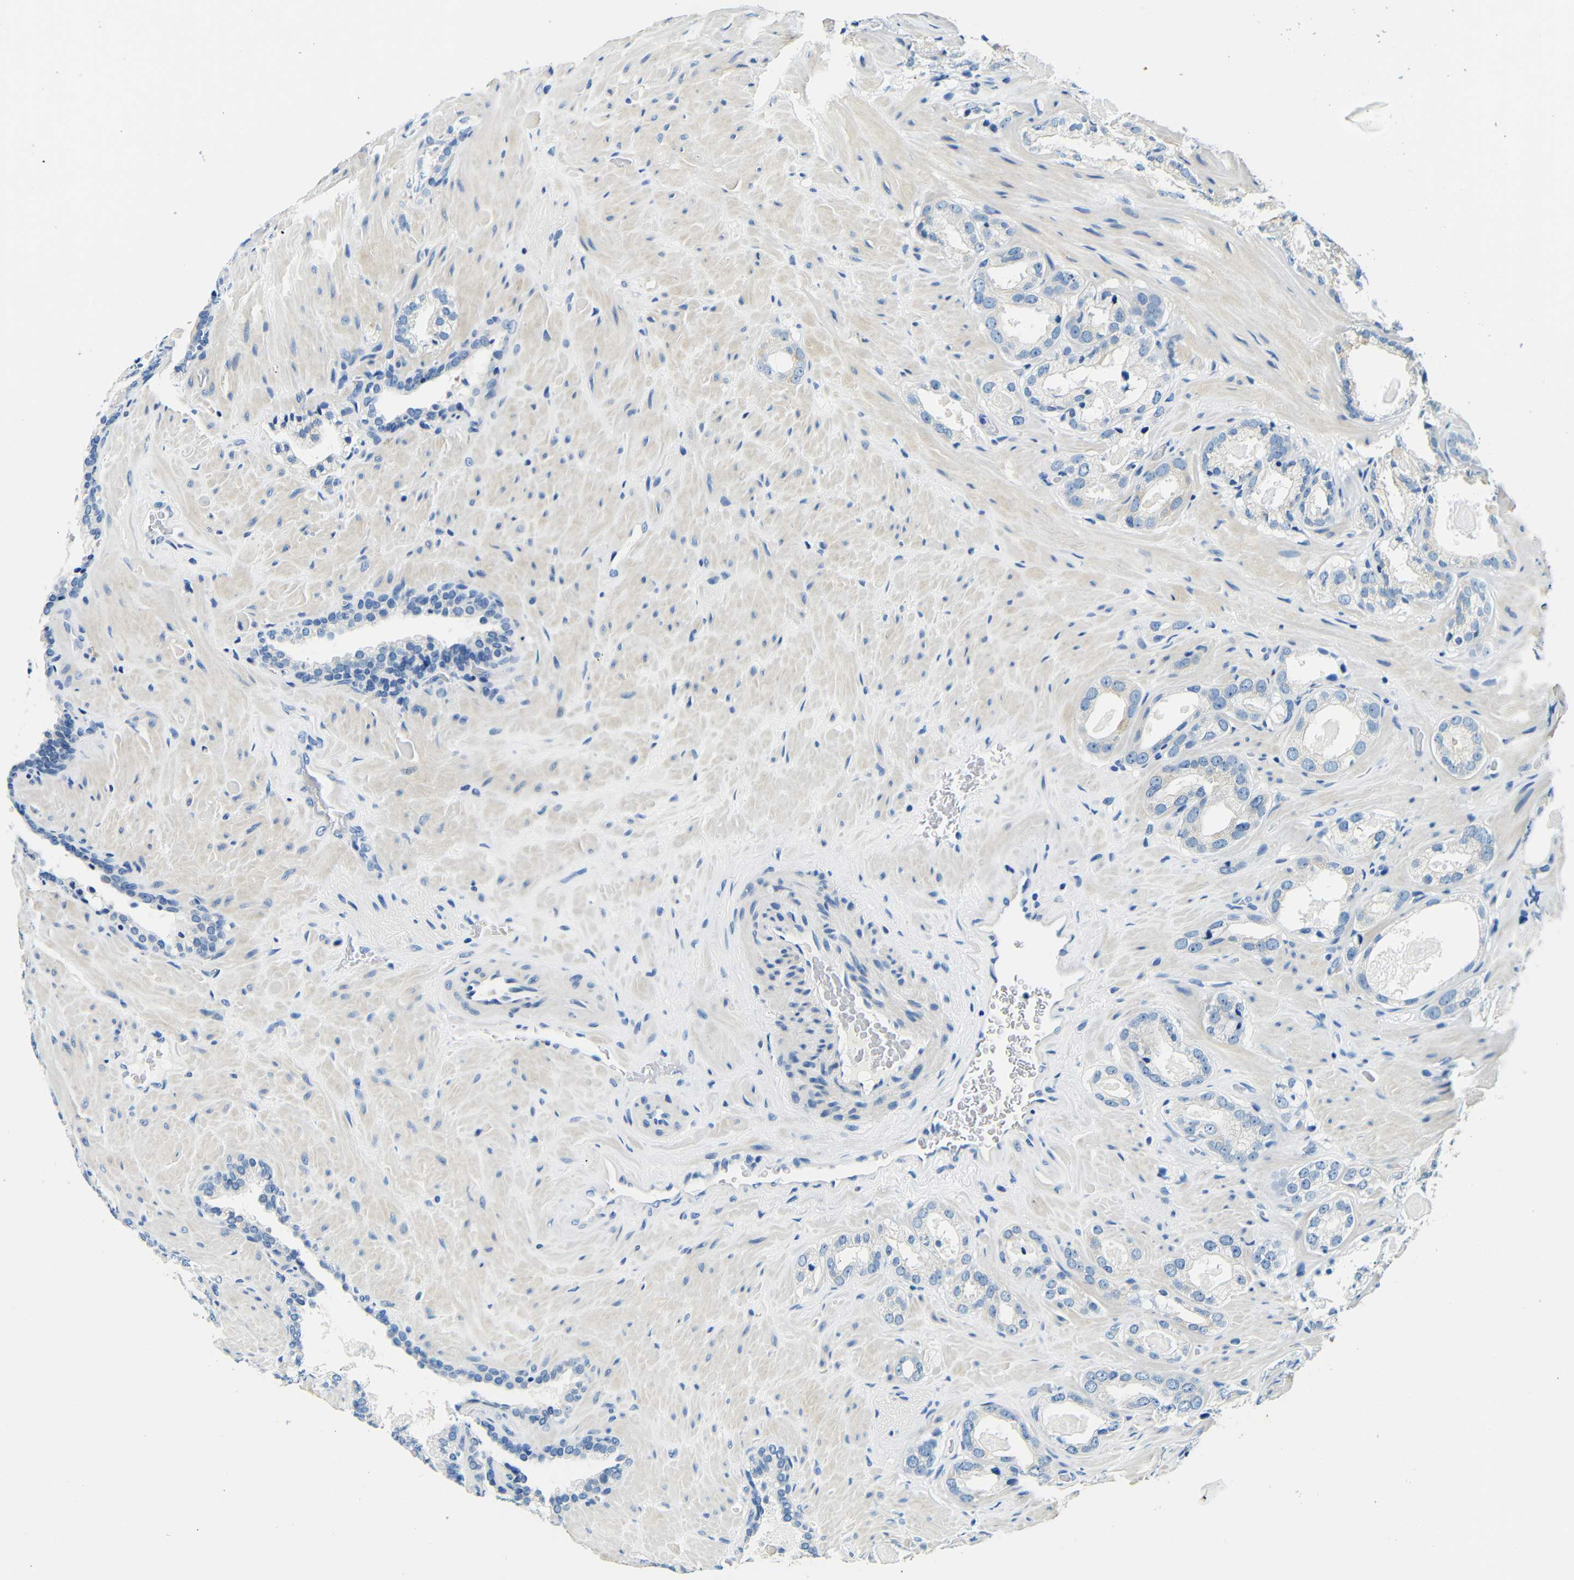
{"staining": {"intensity": "negative", "quantity": "none", "location": "none"}, "tissue": "prostate cancer", "cell_type": "Tumor cells", "image_type": "cancer", "snomed": [{"axis": "morphology", "description": "Adenocarcinoma, High grade"}, {"axis": "topography", "description": "Prostate"}], "caption": "Photomicrograph shows no significant protein staining in tumor cells of prostate cancer.", "gene": "FMO5", "patient": {"sex": "male", "age": 64}}